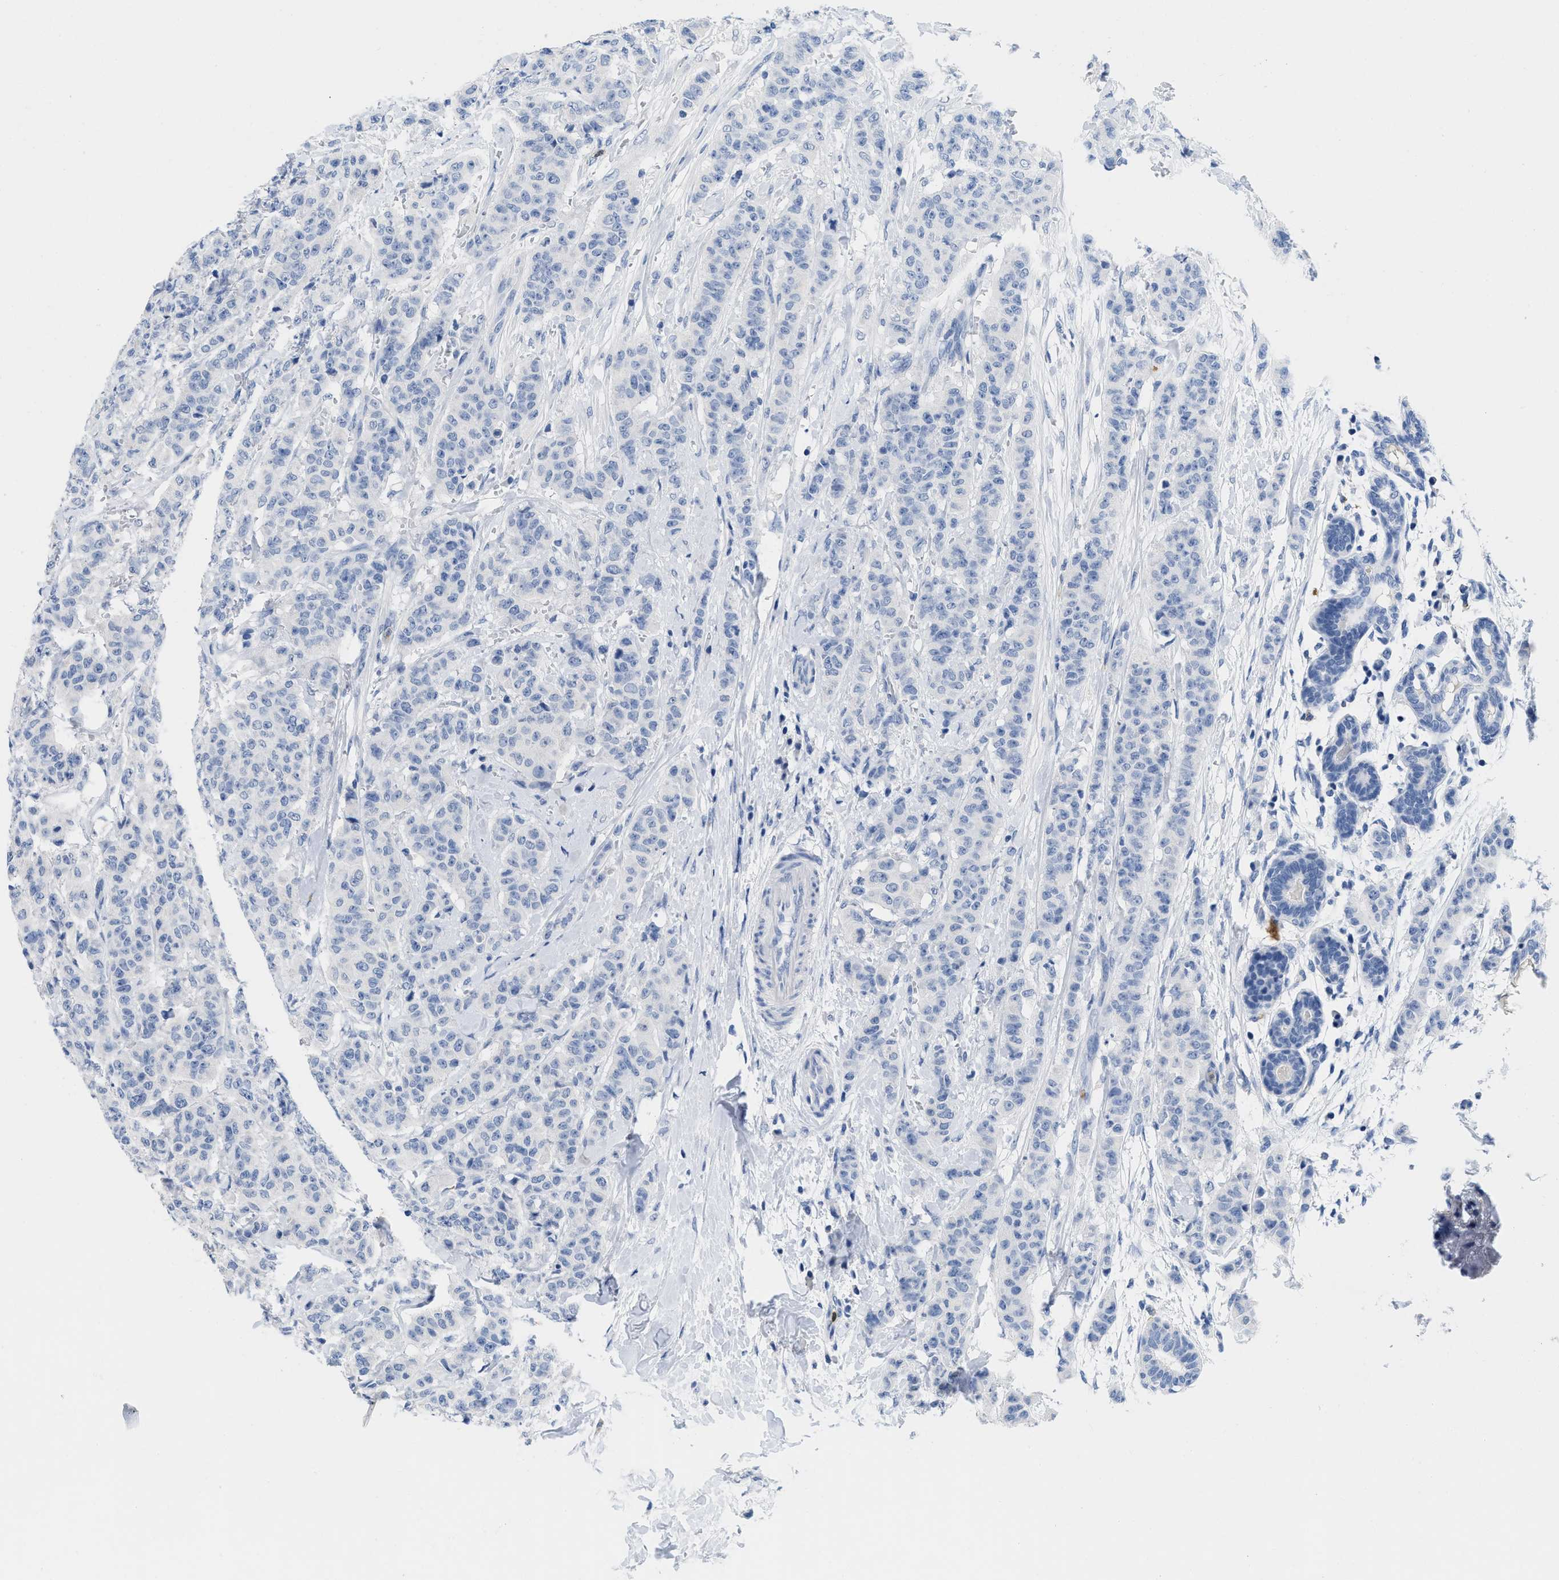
{"staining": {"intensity": "negative", "quantity": "none", "location": "none"}, "tissue": "breast cancer", "cell_type": "Tumor cells", "image_type": "cancer", "snomed": [{"axis": "morphology", "description": "Normal tissue, NOS"}, {"axis": "morphology", "description": "Duct carcinoma"}, {"axis": "topography", "description": "Breast"}], "caption": "Tumor cells show no significant staining in breast cancer. (Stains: DAB (3,3'-diaminobenzidine) immunohistochemistry (IHC) with hematoxylin counter stain, Microscopy: brightfield microscopy at high magnification).", "gene": "CR1", "patient": {"sex": "female", "age": 40}}